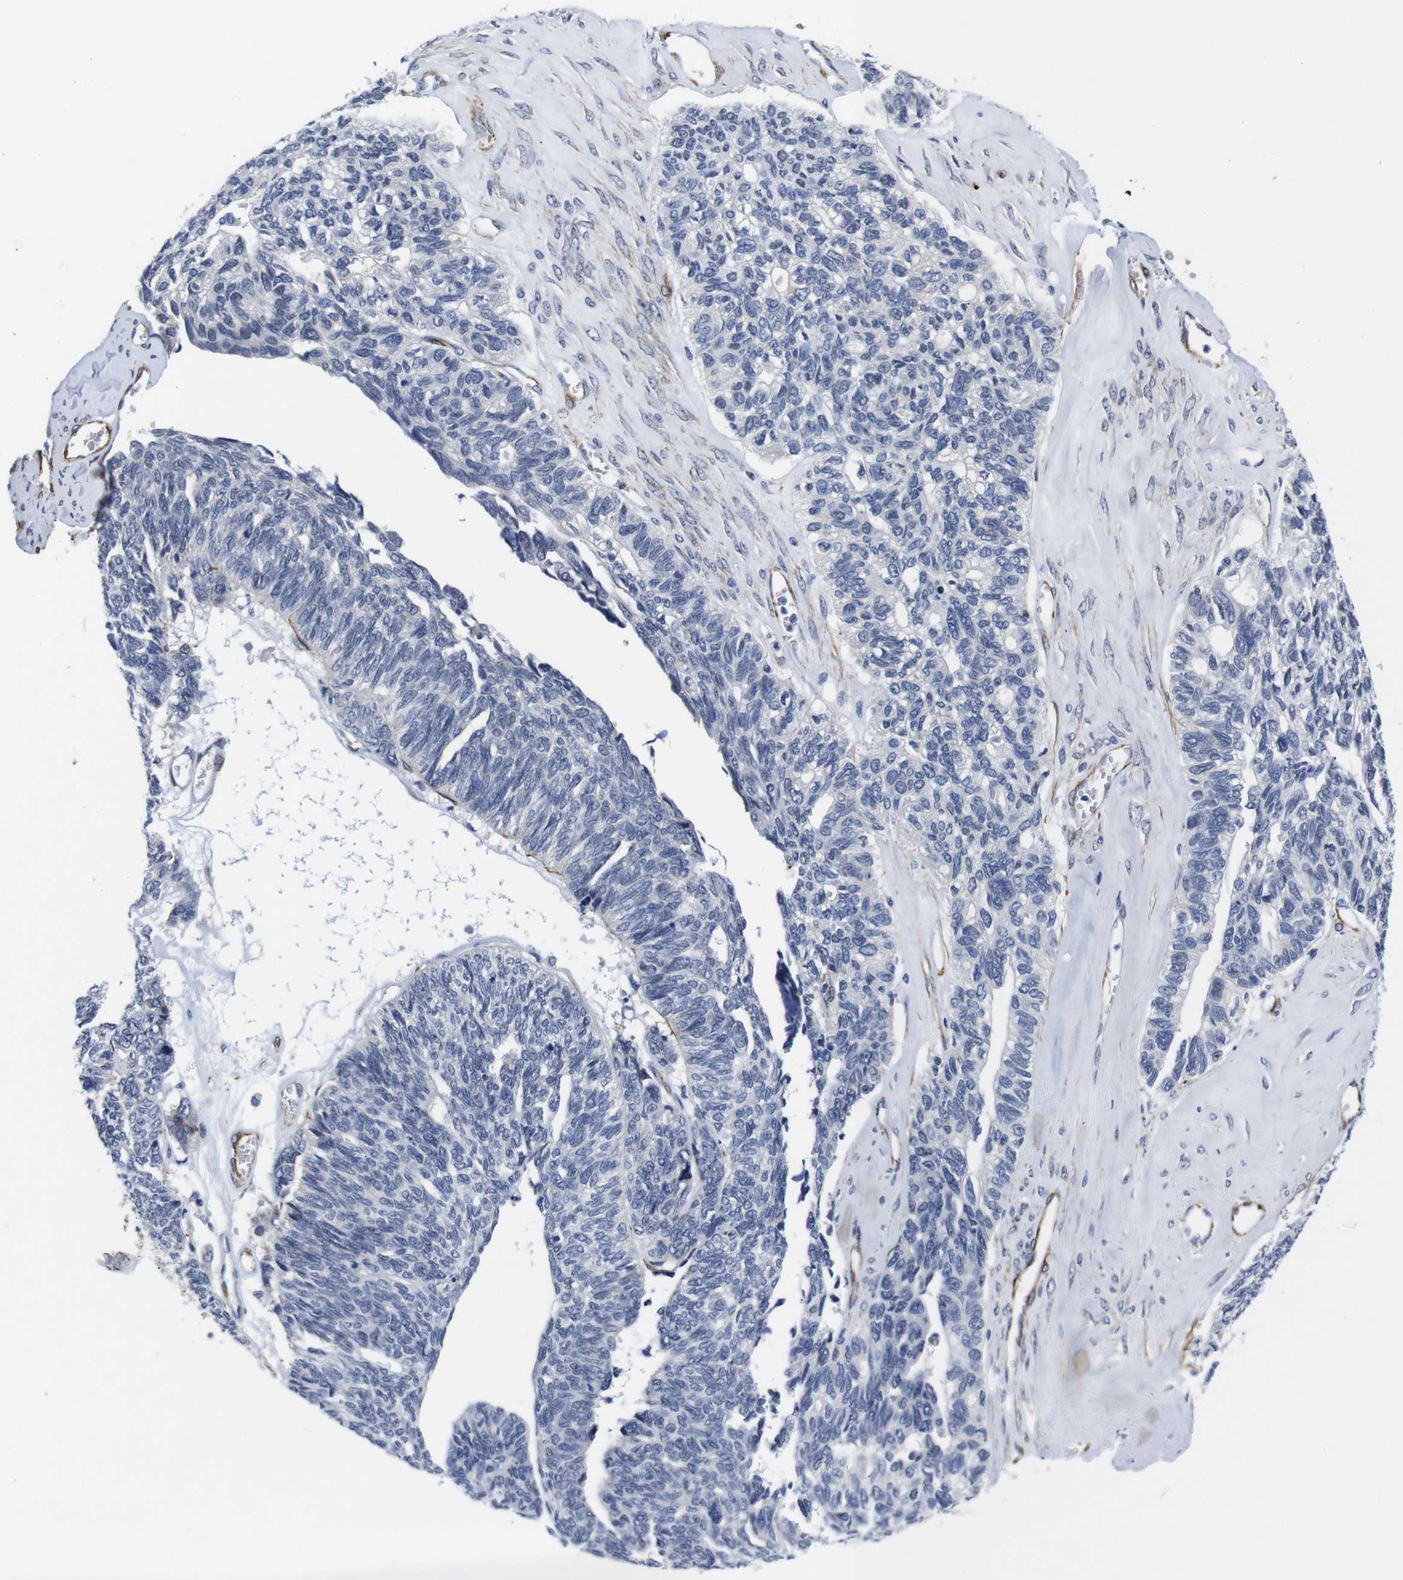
{"staining": {"intensity": "negative", "quantity": "none", "location": "none"}, "tissue": "ovarian cancer", "cell_type": "Tumor cells", "image_type": "cancer", "snomed": [{"axis": "morphology", "description": "Cystadenocarcinoma, serous, NOS"}, {"axis": "topography", "description": "Ovary"}], "caption": "Tumor cells are negative for brown protein staining in serous cystadenocarcinoma (ovarian).", "gene": "WNT10A", "patient": {"sex": "female", "age": 79}}